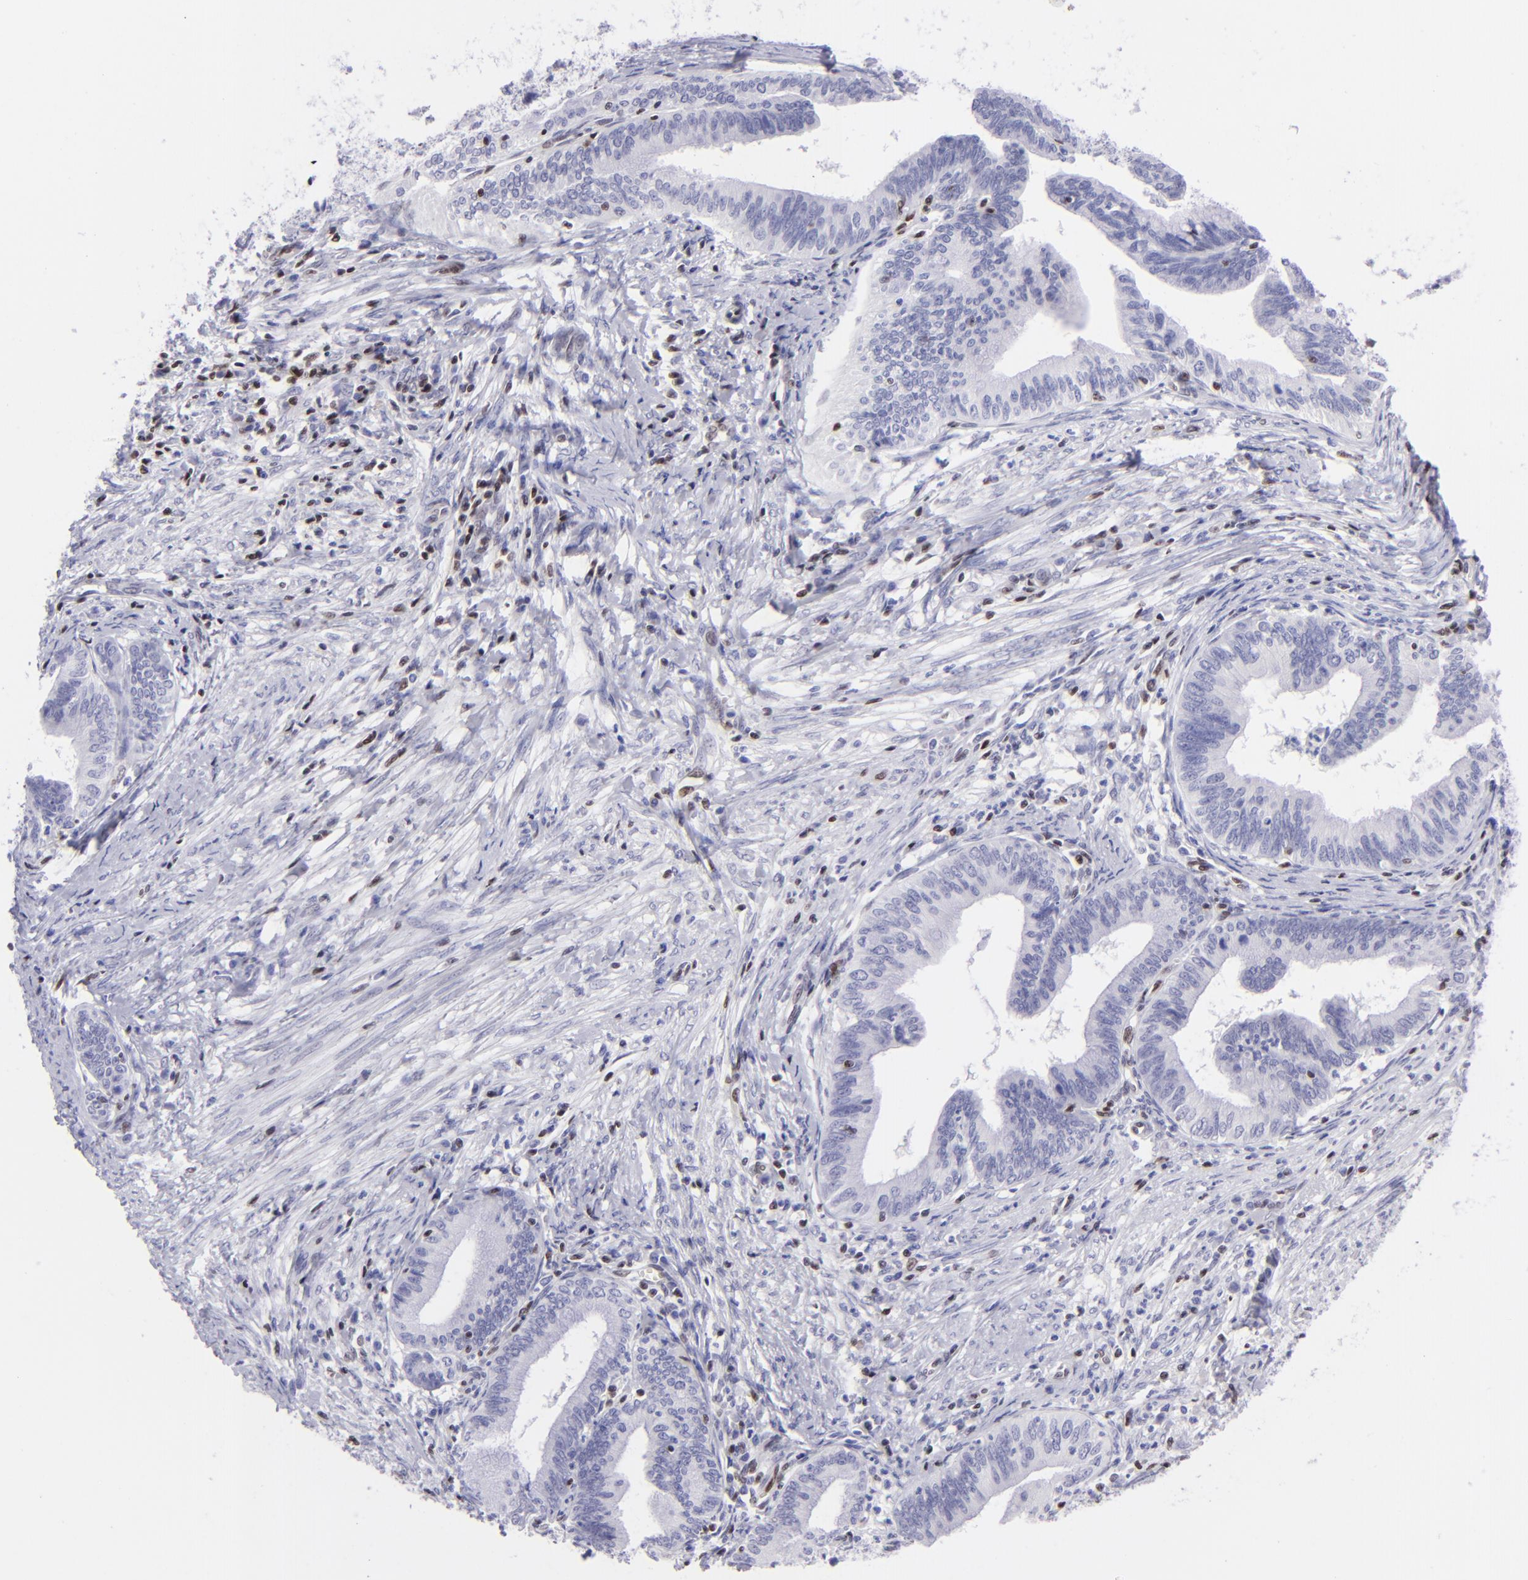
{"staining": {"intensity": "negative", "quantity": "none", "location": "none"}, "tissue": "cervical cancer", "cell_type": "Tumor cells", "image_type": "cancer", "snomed": [{"axis": "morphology", "description": "Adenocarcinoma, NOS"}, {"axis": "topography", "description": "Cervix"}], "caption": "This is an immunohistochemistry (IHC) image of human adenocarcinoma (cervical). There is no expression in tumor cells.", "gene": "ETS1", "patient": {"sex": "female", "age": 36}}